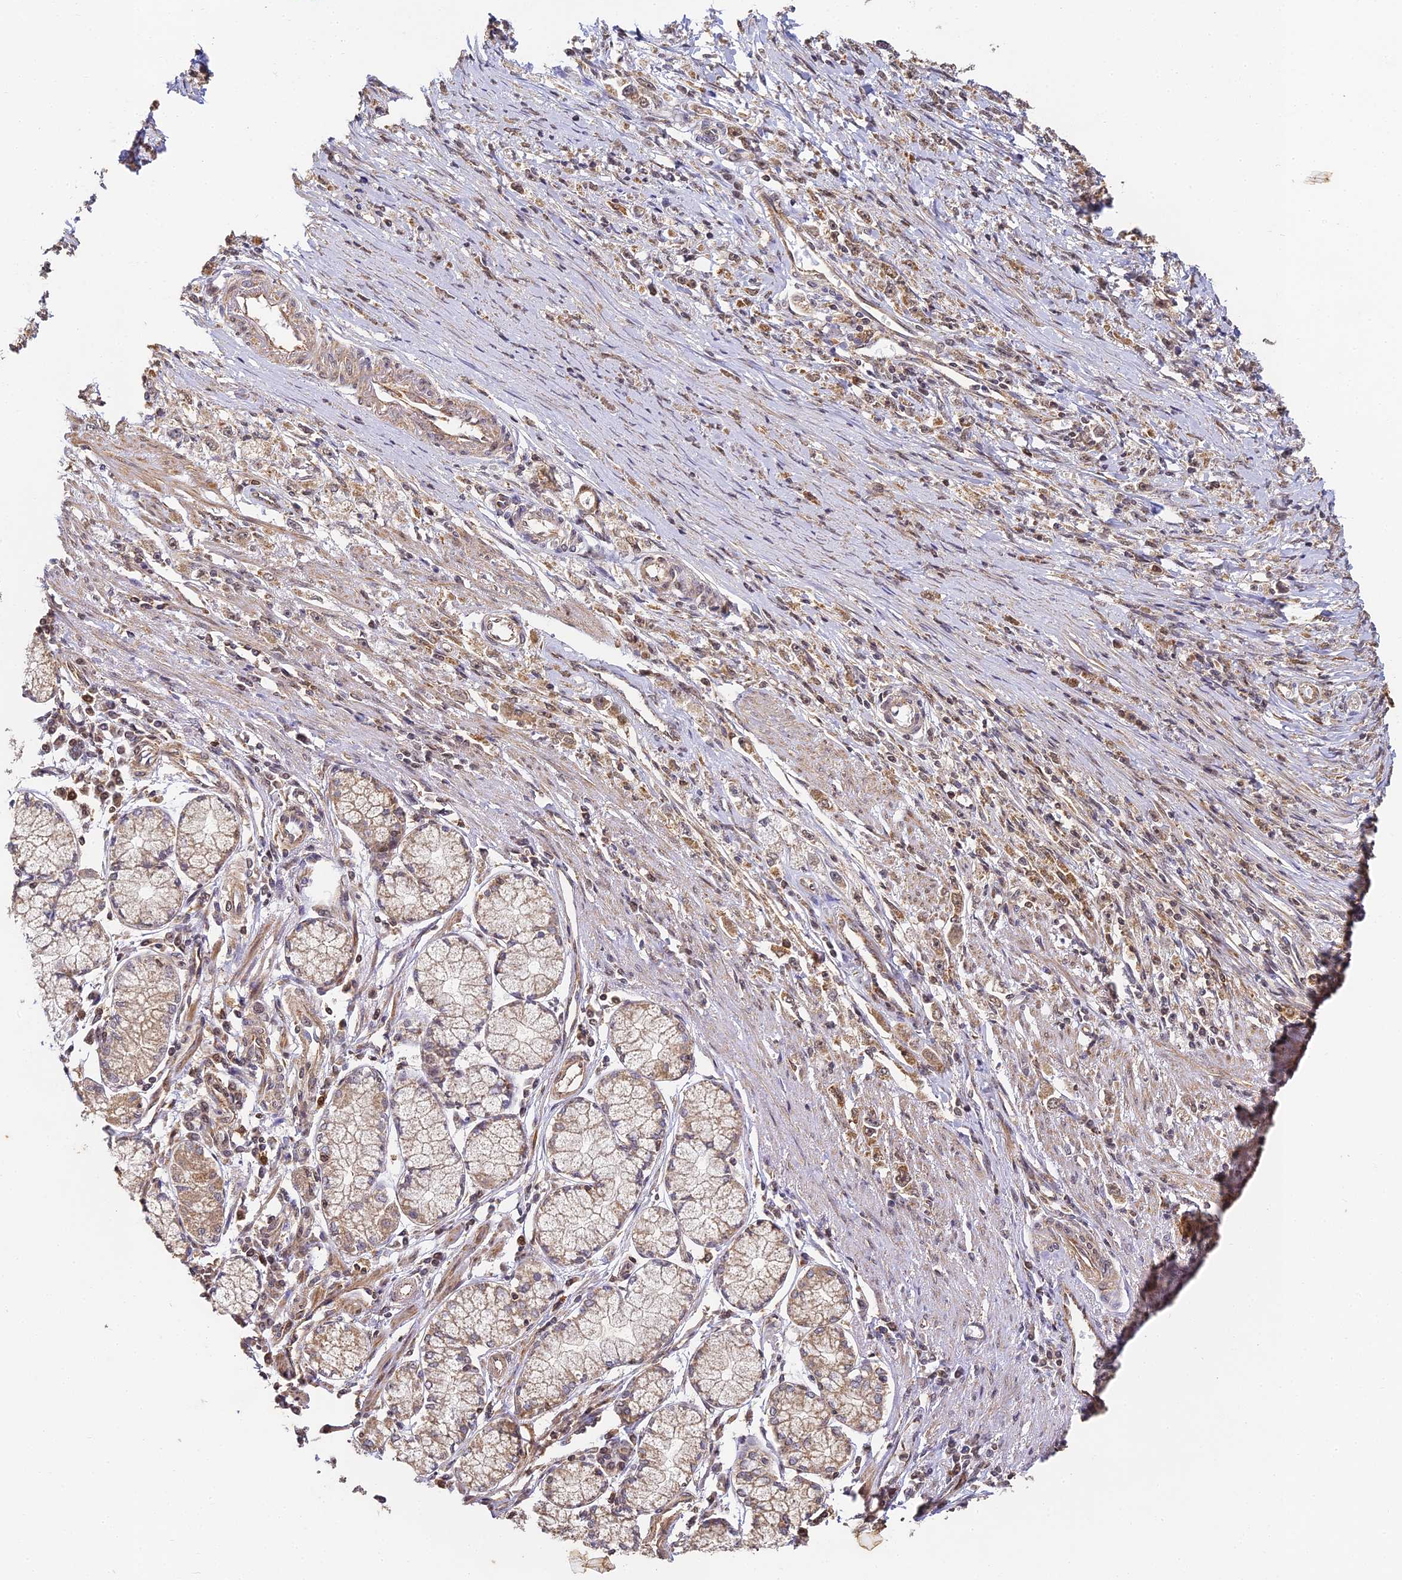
{"staining": {"intensity": "weak", "quantity": ">75%", "location": "cytoplasmic/membranous"}, "tissue": "stomach cancer", "cell_type": "Tumor cells", "image_type": "cancer", "snomed": [{"axis": "morphology", "description": "Adenocarcinoma, NOS"}, {"axis": "topography", "description": "Stomach"}], "caption": "This image displays immunohistochemistry (IHC) staining of human stomach cancer, with low weak cytoplasmic/membranous expression in approximately >75% of tumor cells.", "gene": "ZNF443", "patient": {"sex": "female", "age": 59}}